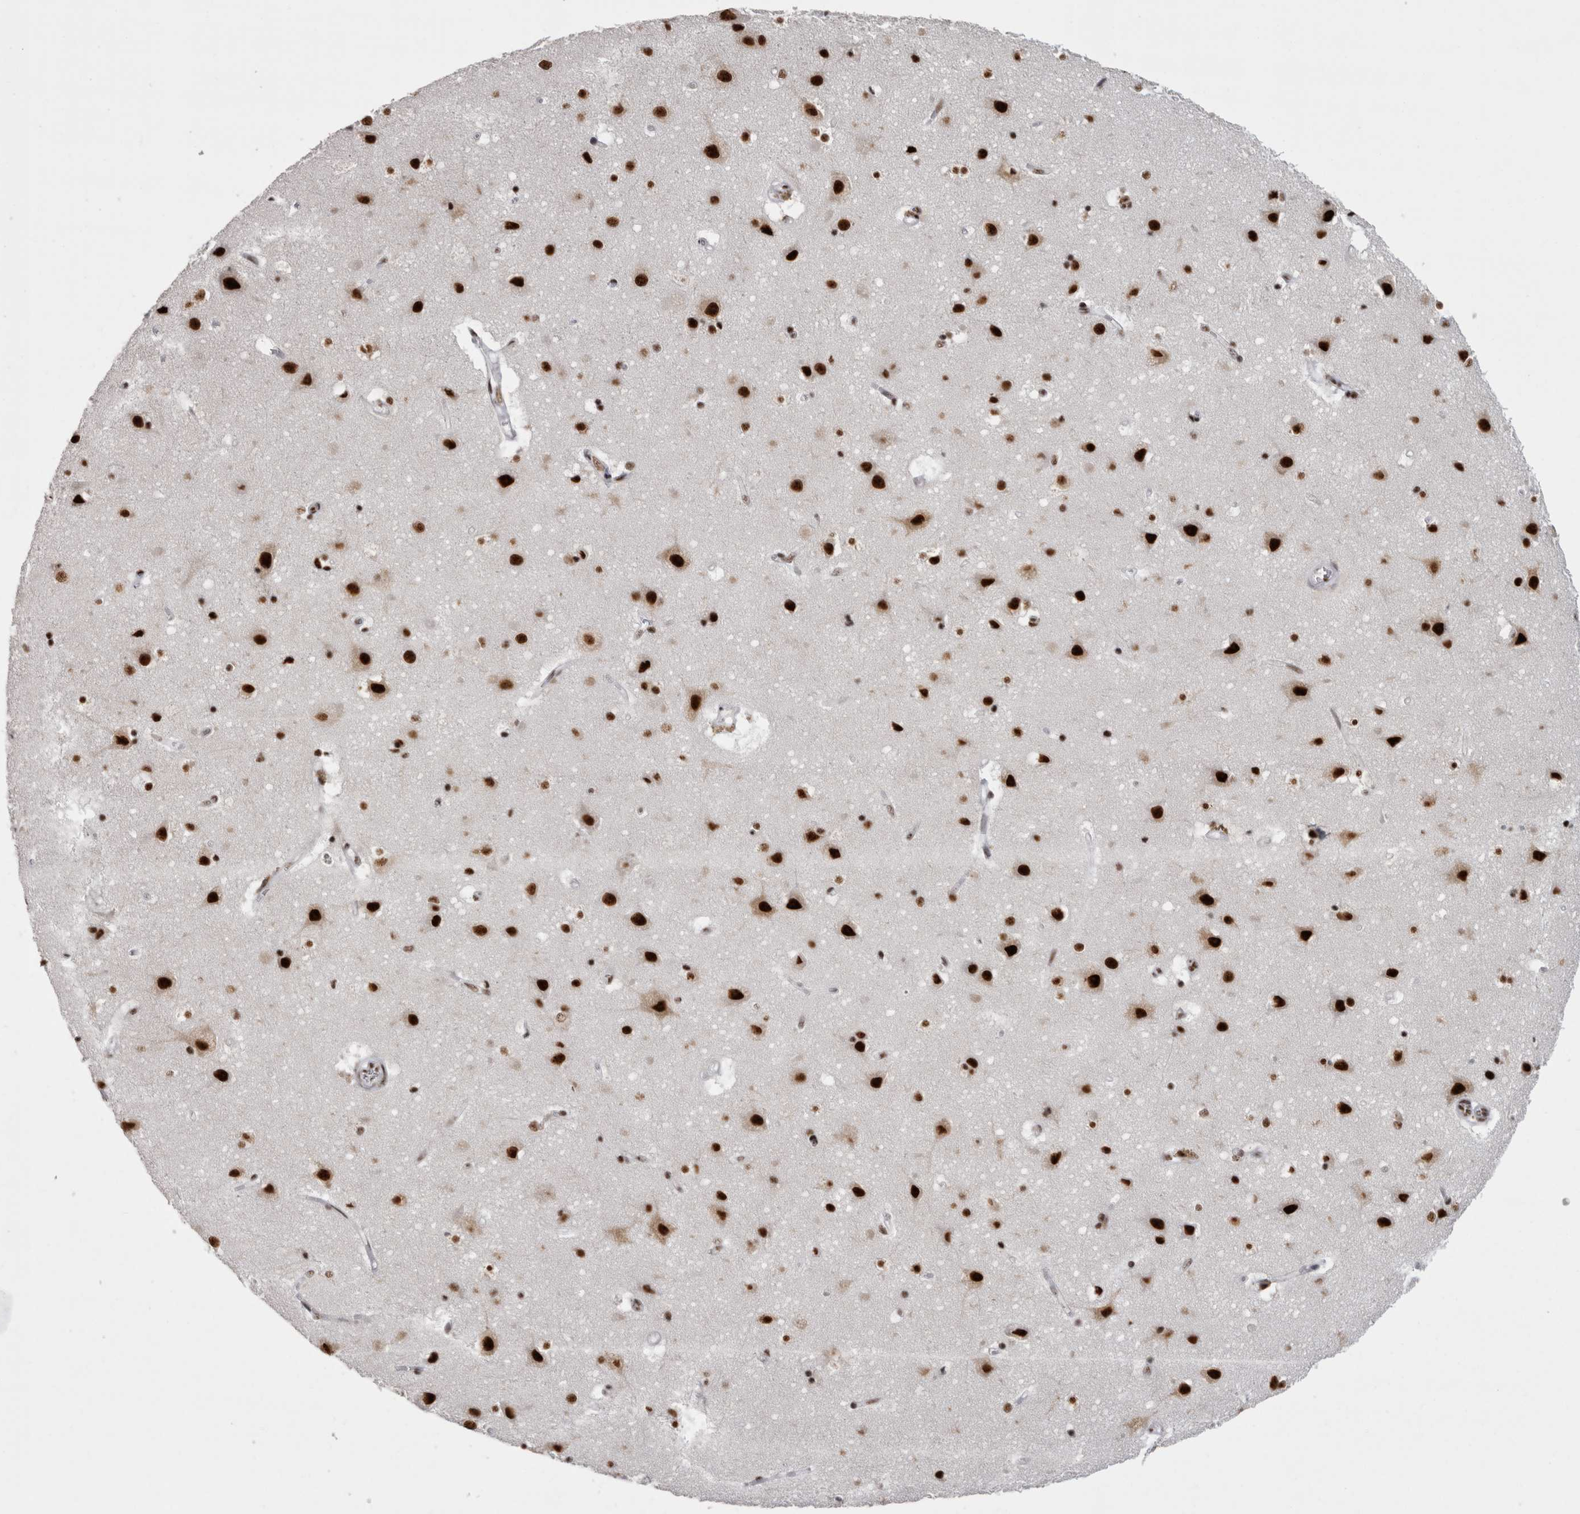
{"staining": {"intensity": "moderate", "quantity": "25%-75%", "location": "nuclear"}, "tissue": "cerebral cortex", "cell_type": "Endothelial cells", "image_type": "normal", "snomed": [{"axis": "morphology", "description": "Normal tissue, NOS"}, {"axis": "topography", "description": "Cerebral cortex"}], "caption": "Immunohistochemical staining of normal human cerebral cortex exhibits medium levels of moderate nuclear positivity in about 25%-75% of endothelial cells.", "gene": "SNRNP40", "patient": {"sex": "male", "age": 54}}